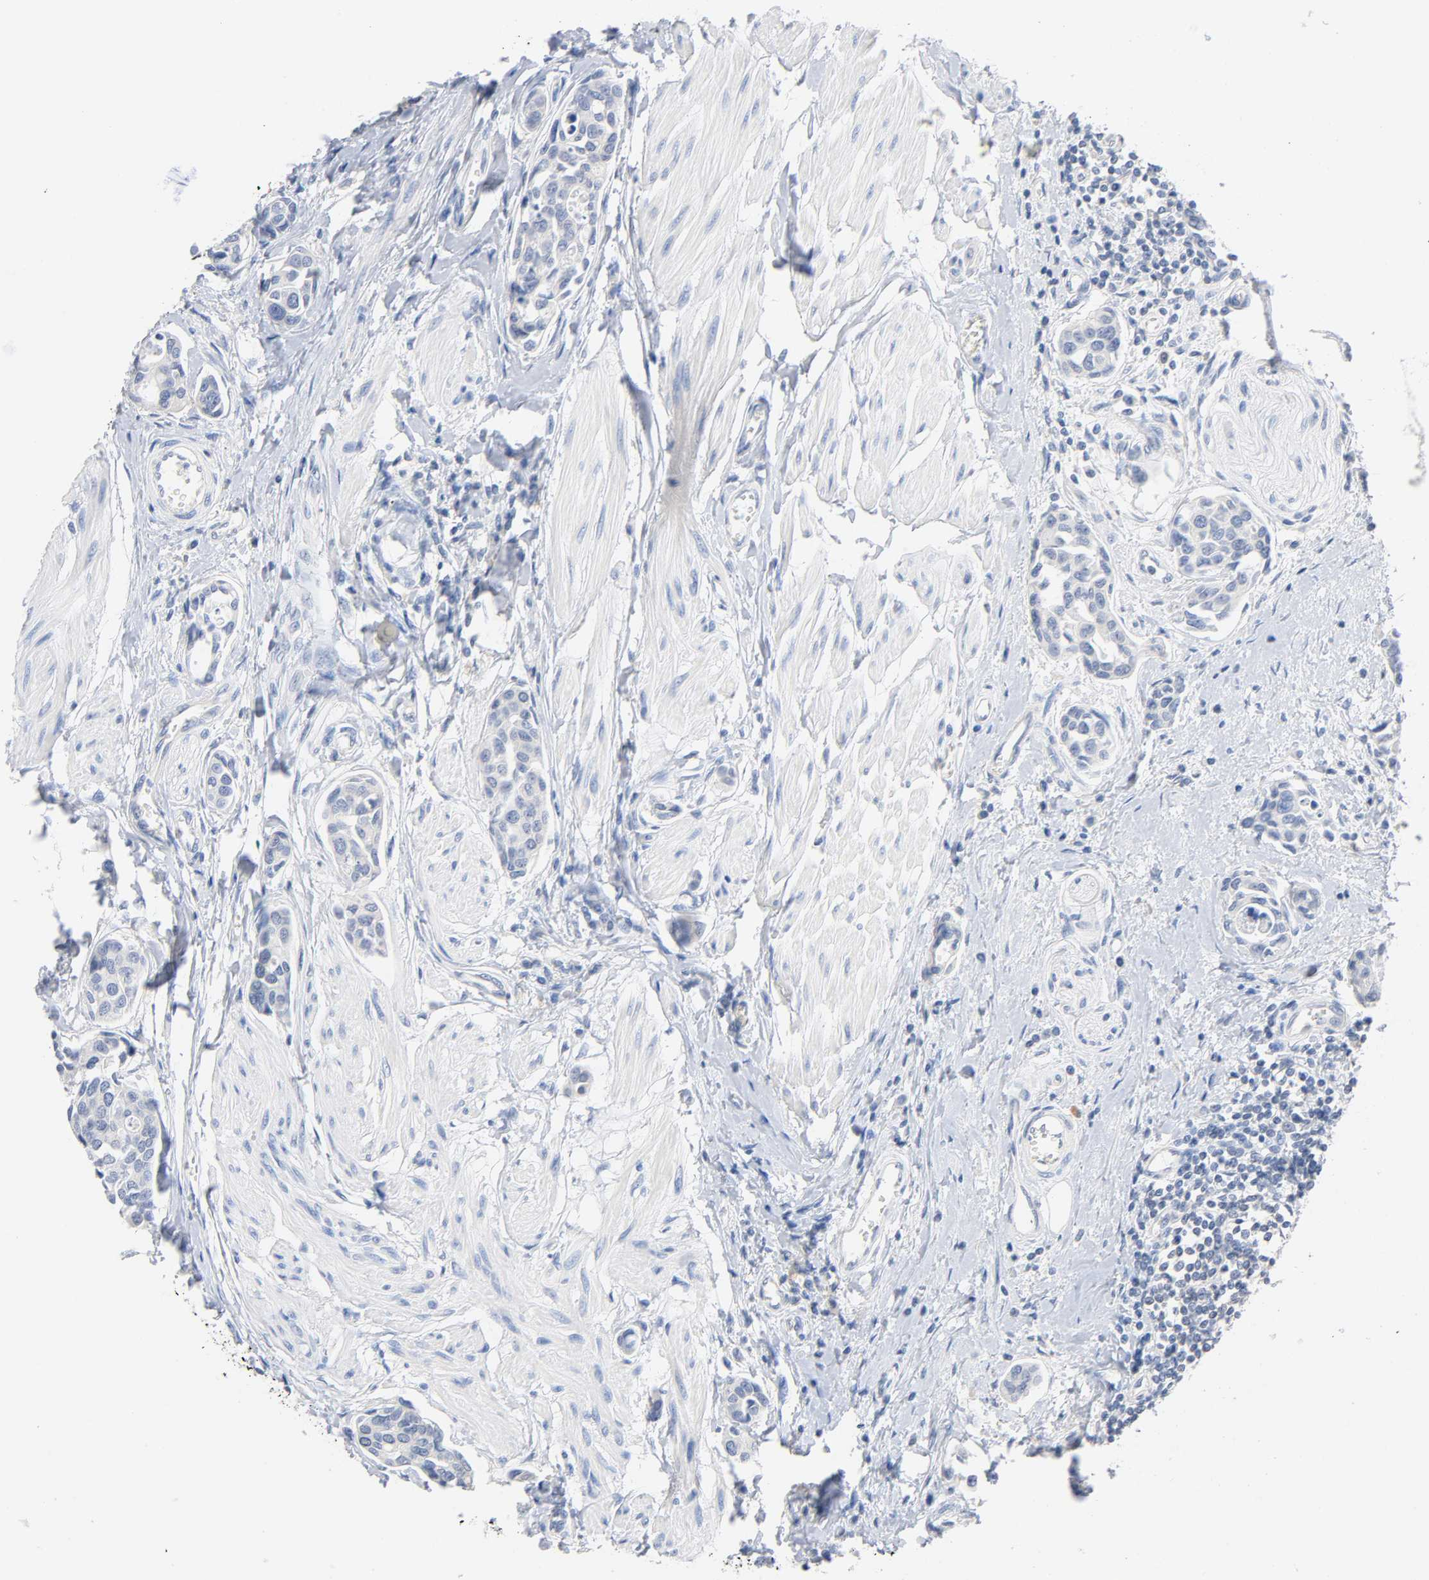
{"staining": {"intensity": "negative", "quantity": "none", "location": "none"}, "tissue": "urothelial cancer", "cell_type": "Tumor cells", "image_type": "cancer", "snomed": [{"axis": "morphology", "description": "Urothelial carcinoma, High grade"}, {"axis": "topography", "description": "Urinary bladder"}], "caption": "IHC of human urothelial carcinoma (high-grade) demonstrates no positivity in tumor cells. The staining is performed using DAB brown chromogen with nuclei counter-stained in using hematoxylin.", "gene": "MALT1", "patient": {"sex": "male", "age": 78}}